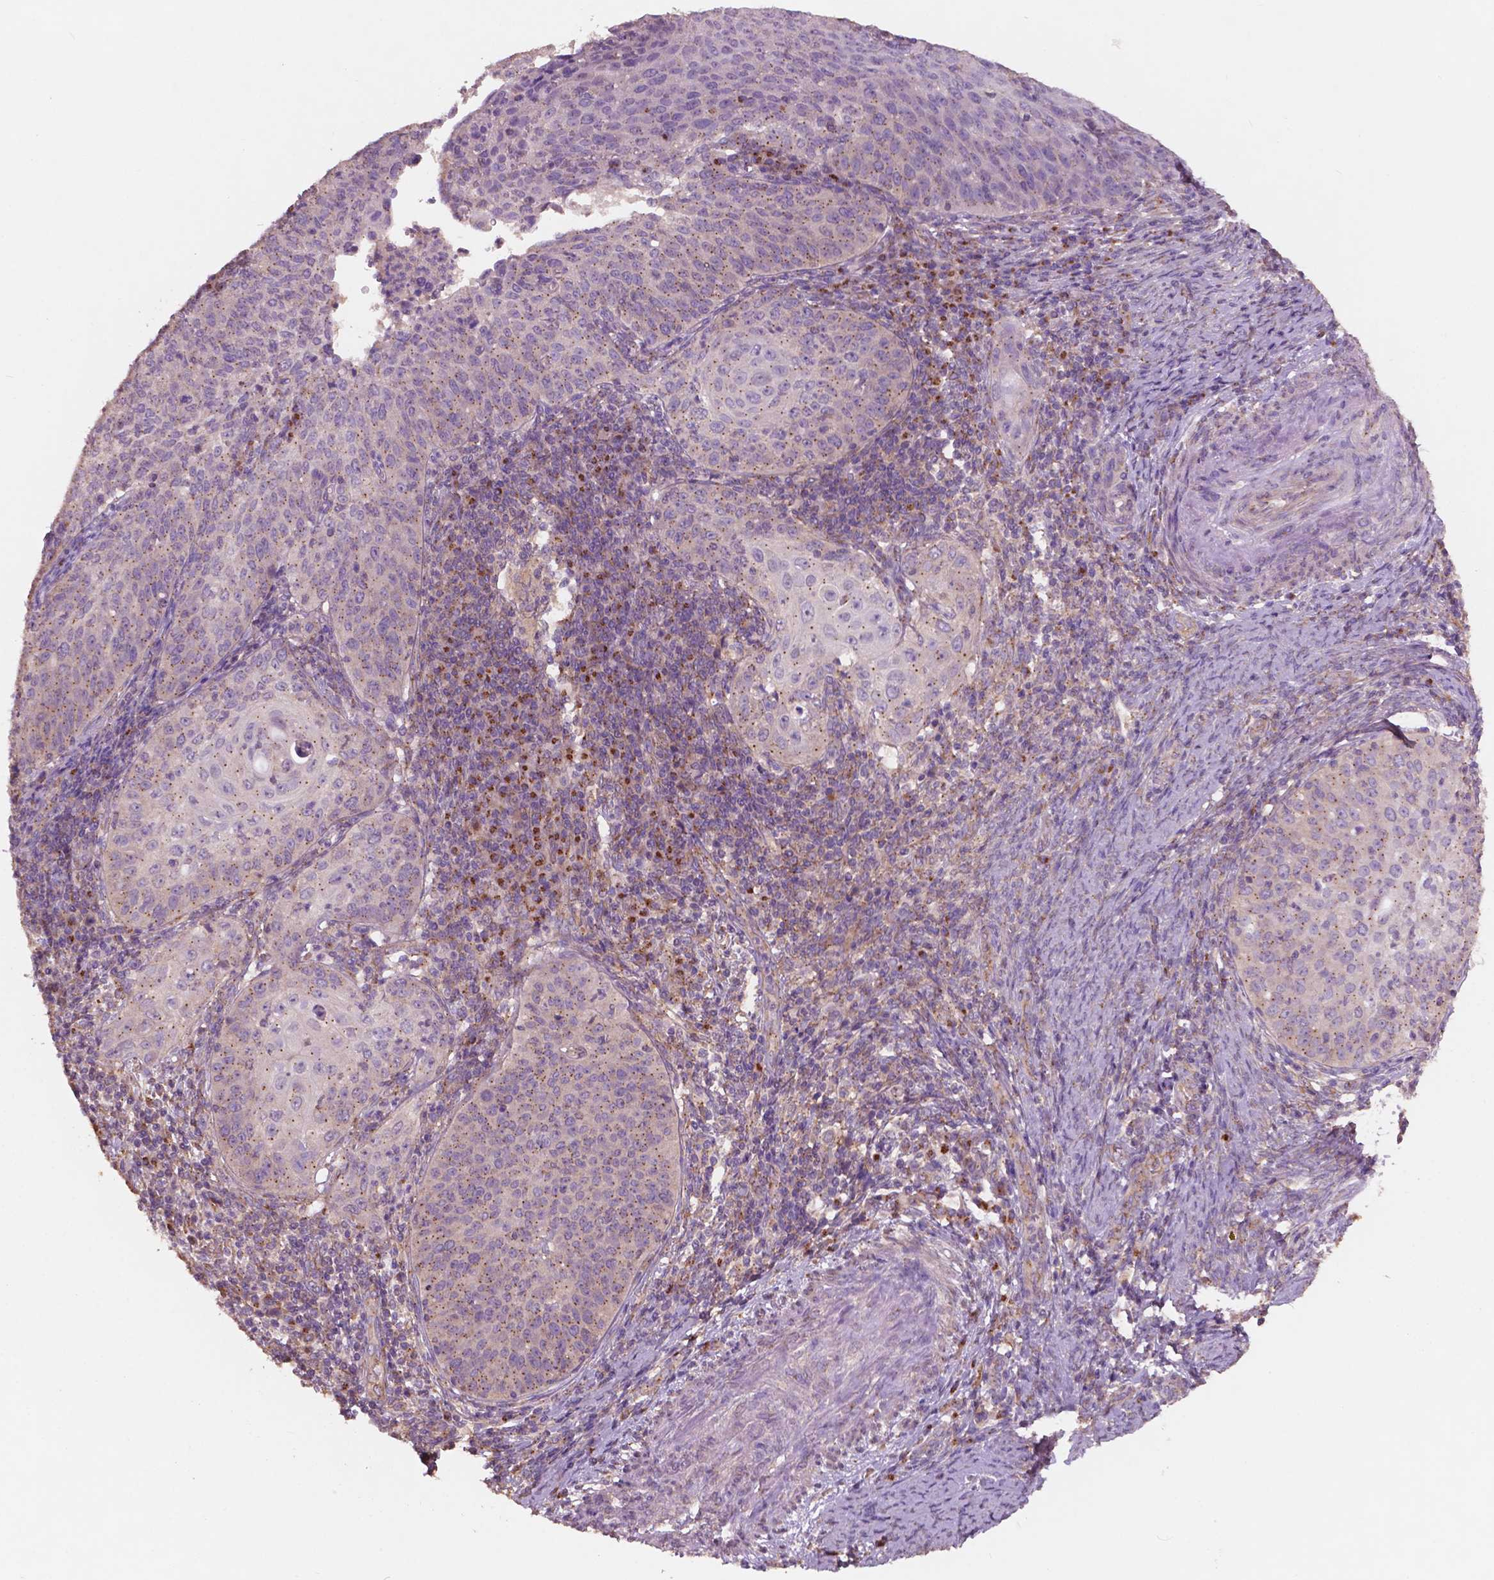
{"staining": {"intensity": "moderate", "quantity": "25%-75%", "location": "cytoplasmic/membranous"}, "tissue": "cervical cancer", "cell_type": "Tumor cells", "image_type": "cancer", "snomed": [{"axis": "morphology", "description": "Squamous cell carcinoma, NOS"}, {"axis": "topography", "description": "Cervix"}], "caption": "IHC photomicrograph of neoplastic tissue: human cervical cancer (squamous cell carcinoma) stained using immunohistochemistry (IHC) demonstrates medium levels of moderate protein expression localized specifically in the cytoplasmic/membranous of tumor cells, appearing as a cytoplasmic/membranous brown color.", "gene": "CHPT1", "patient": {"sex": "female", "age": 30}}